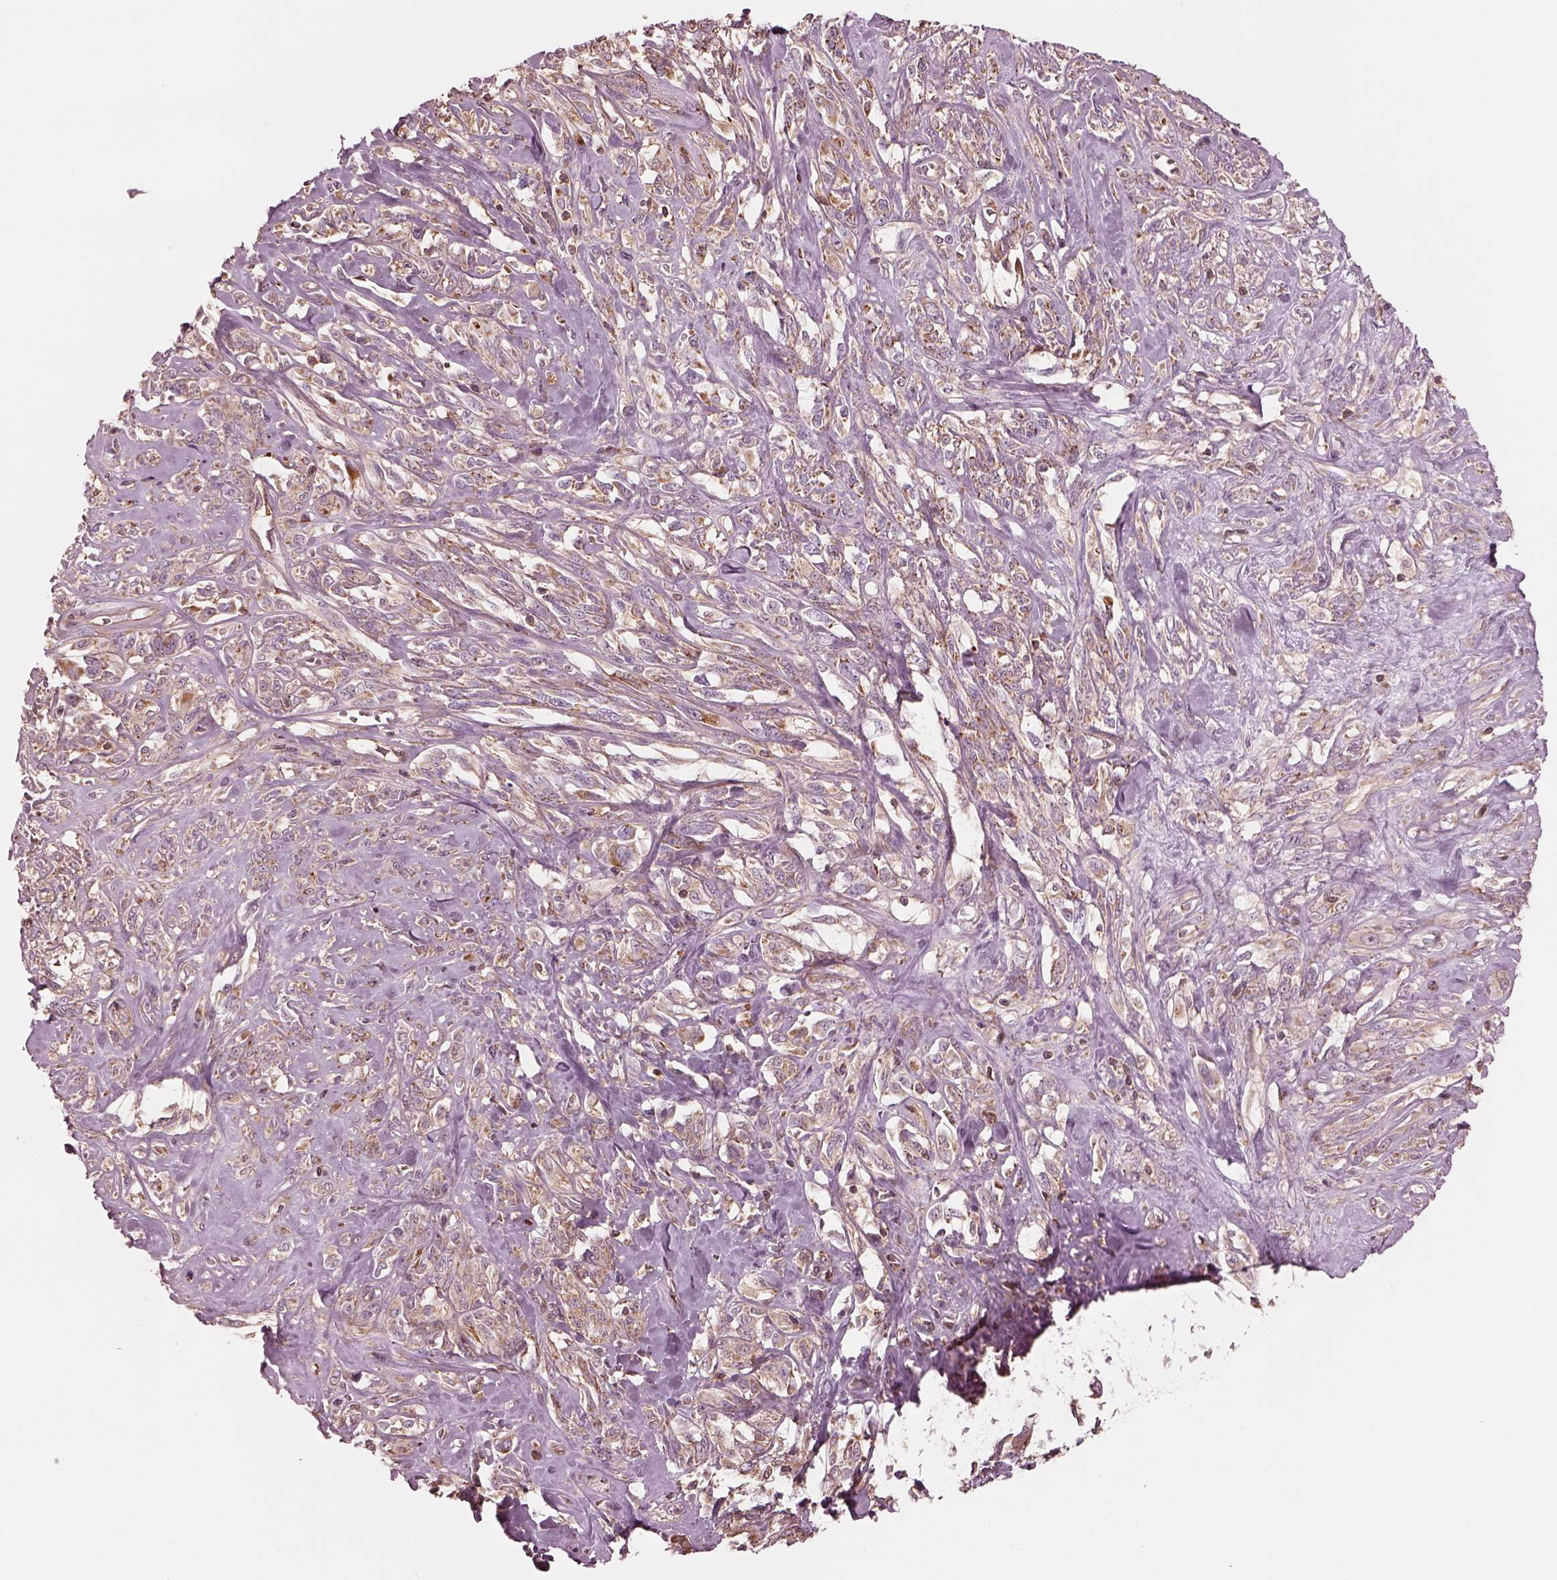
{"staining": {"intensity": "moderate", "quantity": "25%-75%", "location": "cytoplasmic/membranous"}, "tissue": "melanoma", "cell_type": "Tumor cells", "image_type": "cancer", "snomed": [{"axis": "morphology", "description": "Malignant melanoma, NOS"}, {"axis": "topography", "description": "Skin"}], "caption": "Human melanoma stained for a protein (brown) reveals moderate cytoplasmic/membranous positive staining in approximately 25%-75% of tumor cells.", "gene": "STK33", "patient": {"sex": "female", "age": 91}}